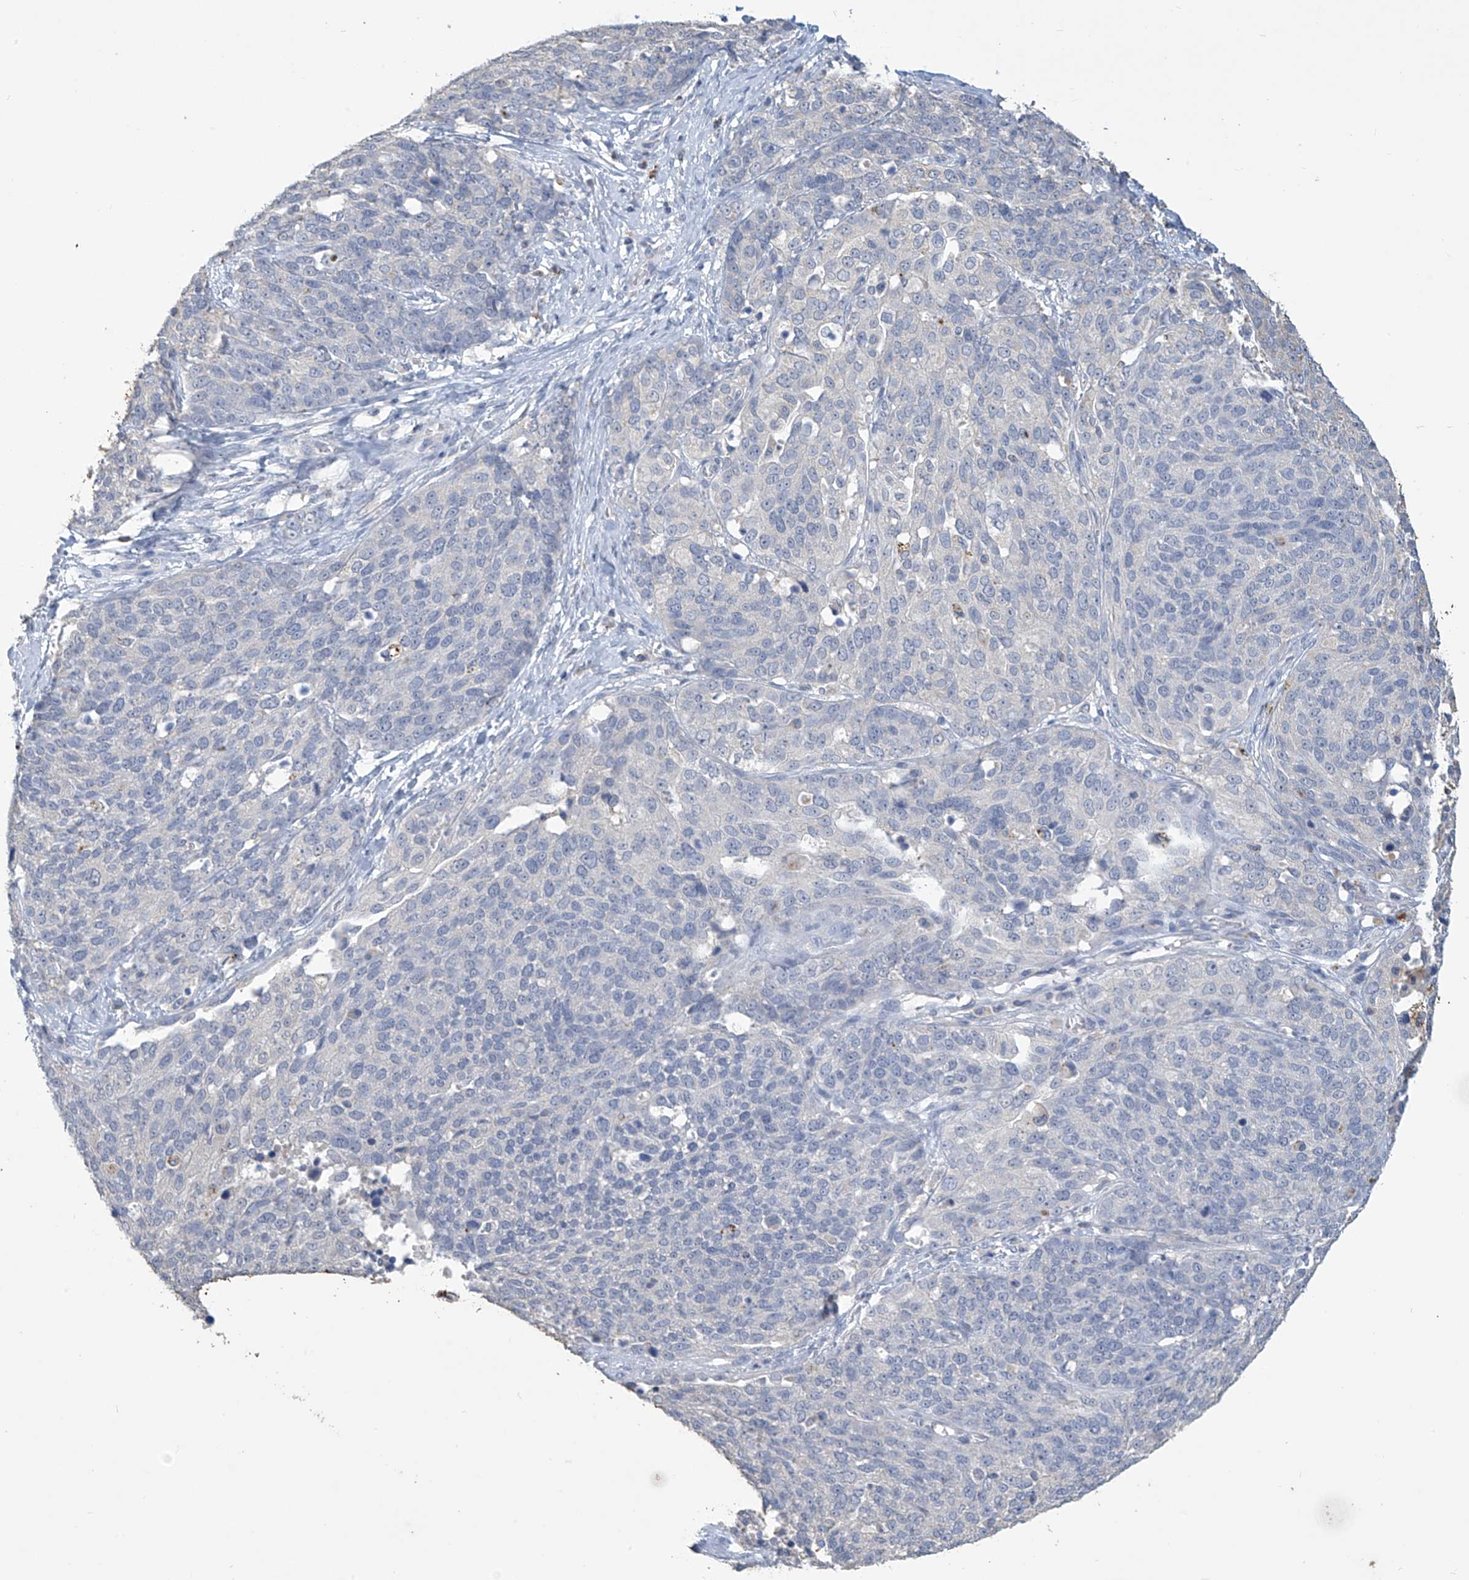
{"staining": {"intensity": "negative", "quantity": "none", "location": "none"}, "tissue": "ovarian cancer", "cell_type": "Tumor cells", "image_type": "cancer", "snomed": [{"axis": "morphology", "description": "Cystadenocarcinoma, serous, NOS"}, {"axis": "topography", "description": "Ovary"}], "caption": "Immunohistochemistry (IHC) image of neoplastic tissue: human ovarian cancer (serous cystadenocarcinoma) stained with DAB shows no significant protein positivity in tumor cells.", "gene": "OGT", "patient": {"sex": "female", "age": 44}}